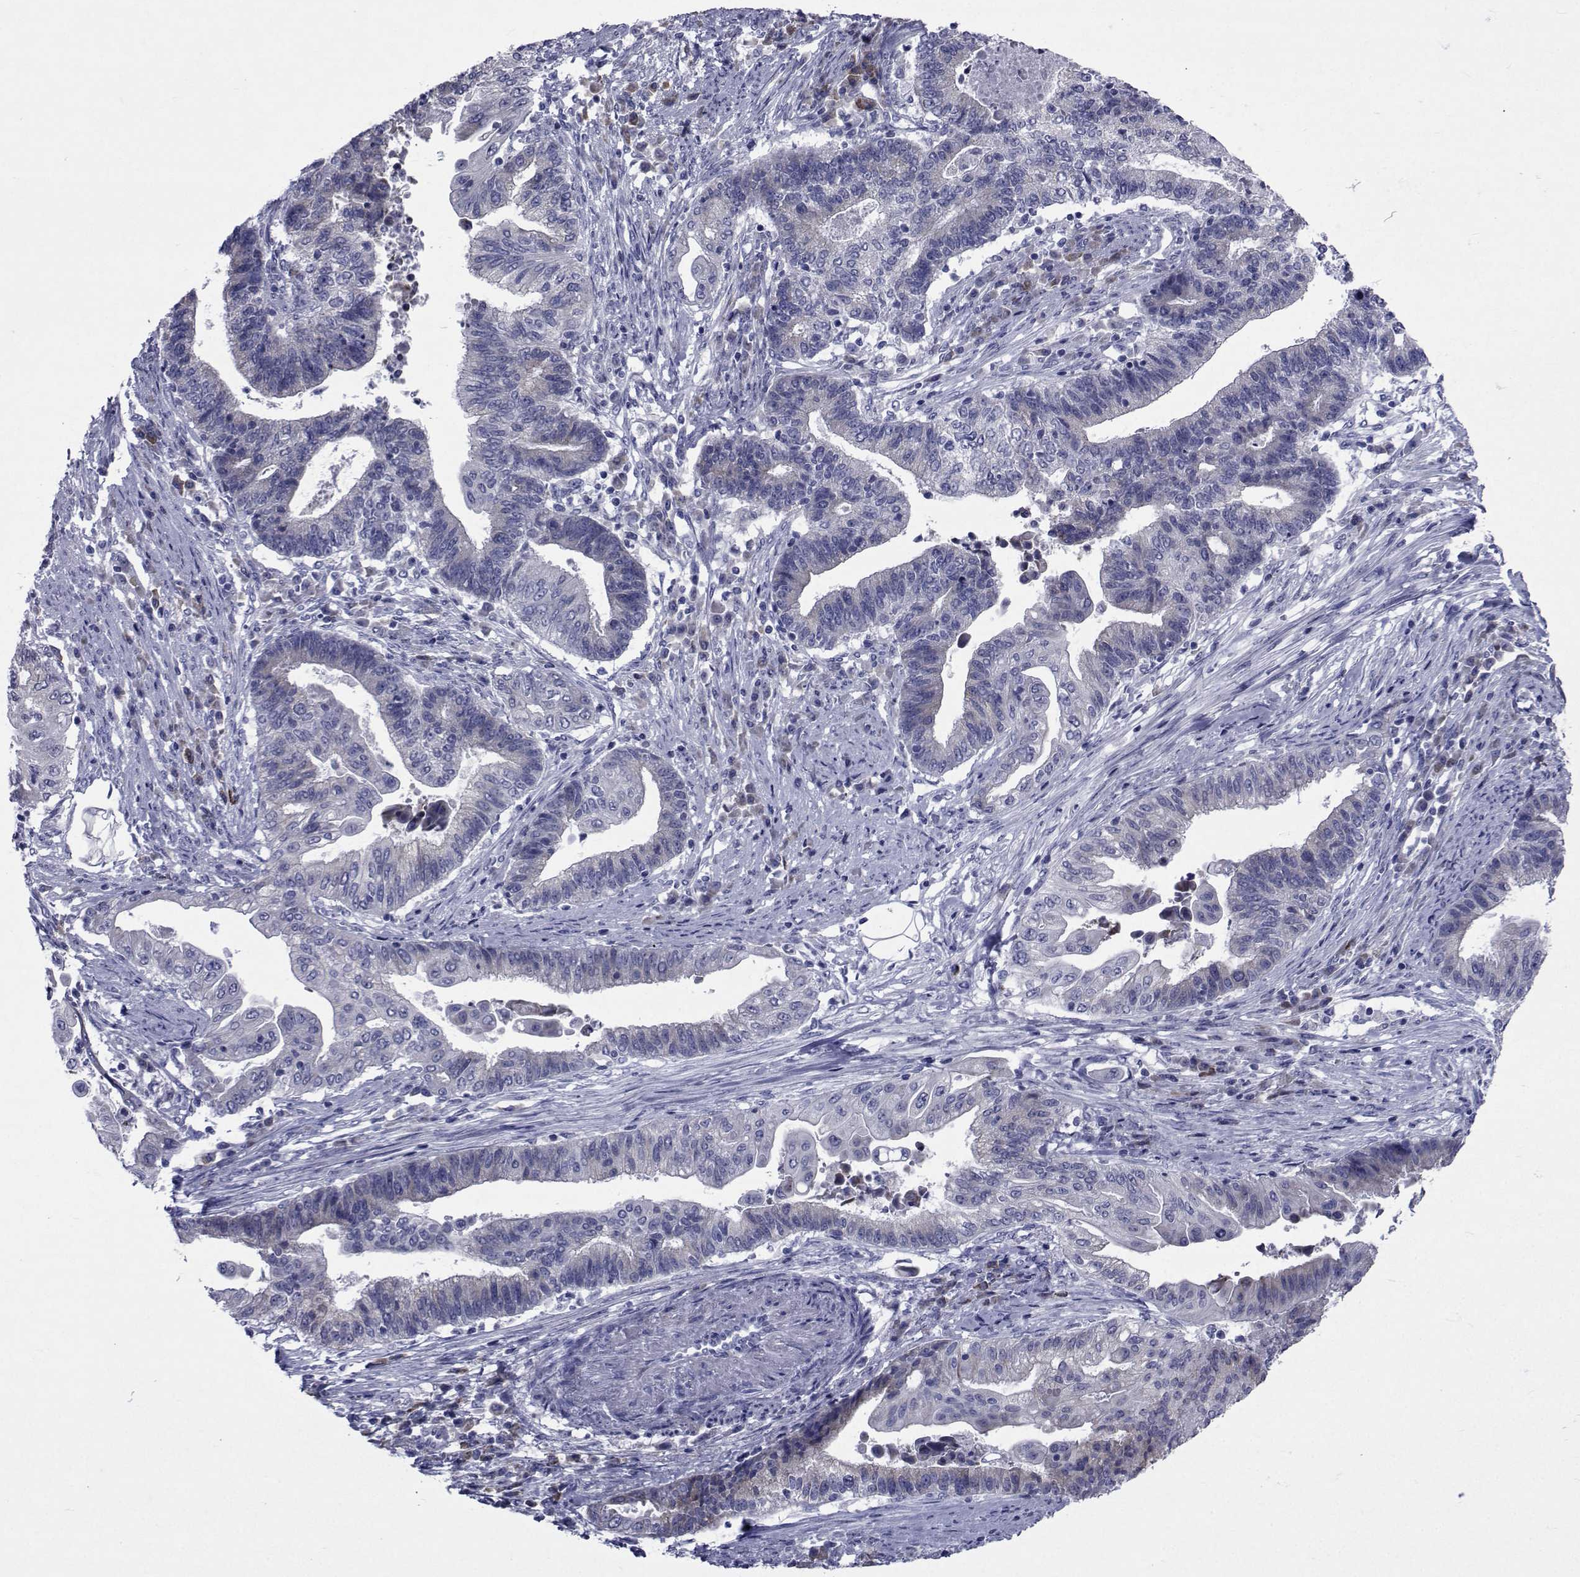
{"staining": {"intensity": "moderate", "quantity": "<25%", "location": "cytoplasmic/membranous"}, "tissue": "endometrial cancer", "cell_type": "Tumor cells", "image_type": "cancer", "snomed": [{"axis": "morphology", "description": "Adenocarcinoma, NOS"}, {"axis": "topography", "description": "Uterus"}, {"axis": "topography", "description": "Endometrium"}], "caption": "Endometrial cancer (adenocarcinoma) stained for a protein shows moderate cytoplasmic/membranous positivity in tumor cells. (Brightfield microscopy of DAB IHC at high magnification).", "gene": "ROPN1", "patient": {"sex": "female", "age": 54}}